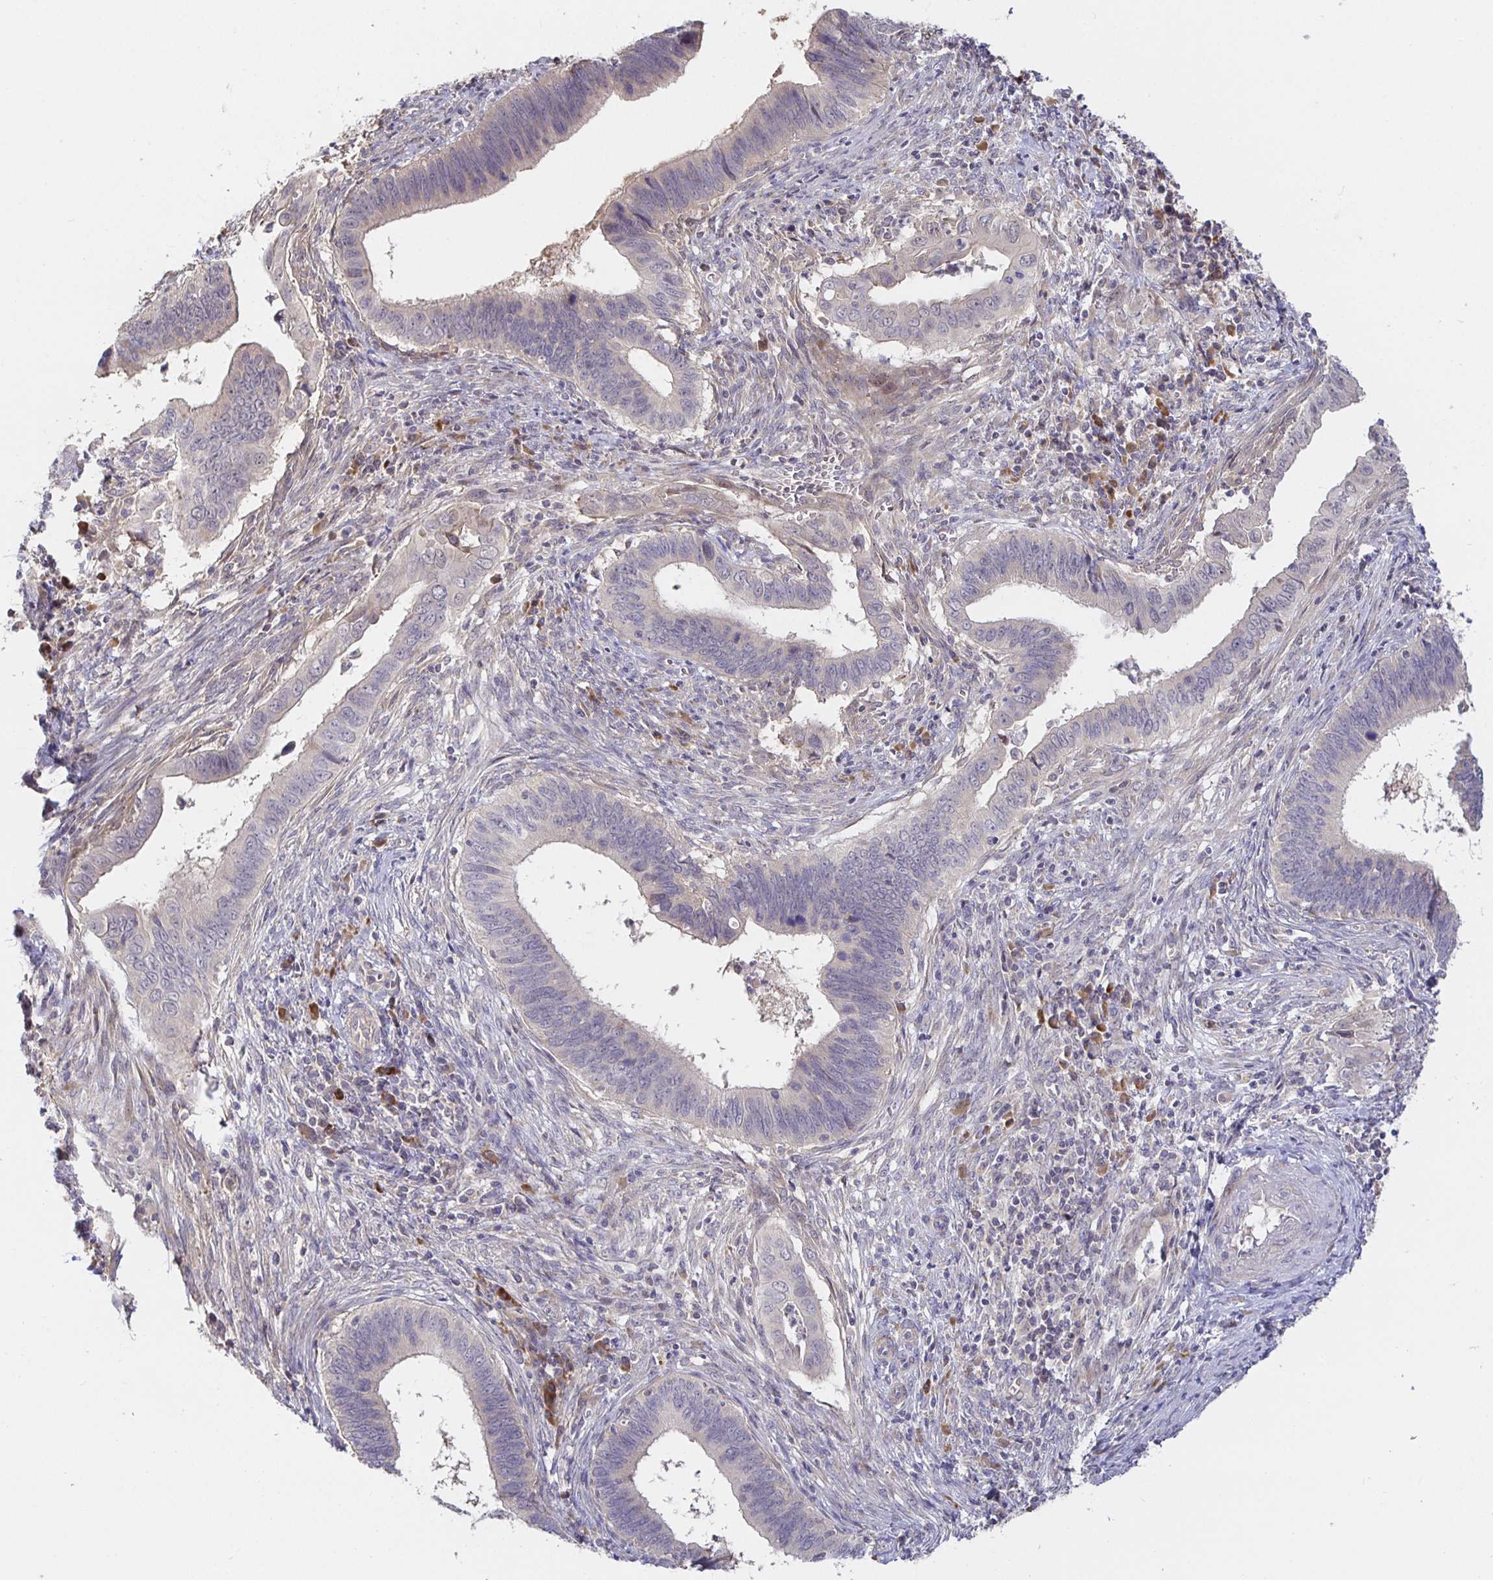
{"staining": {"intensity": "negative", "quantity": "none", "location": "none"}, "tissue": "cervical cancer", "cell_type": "Tumor cells", "image_type": "cancer", "snomed": [{"axis": "morphology", "description": "Adenocarcinoma, NOS"}, {"axis": "topography", "description": "Cervix"}], "caption": "This is an IHC photomicrograph of human cervical cancer. There is no expression in tumor cells.", "gene": "ZDHHC11", "patient": {"sex": "female", "age": 42}}